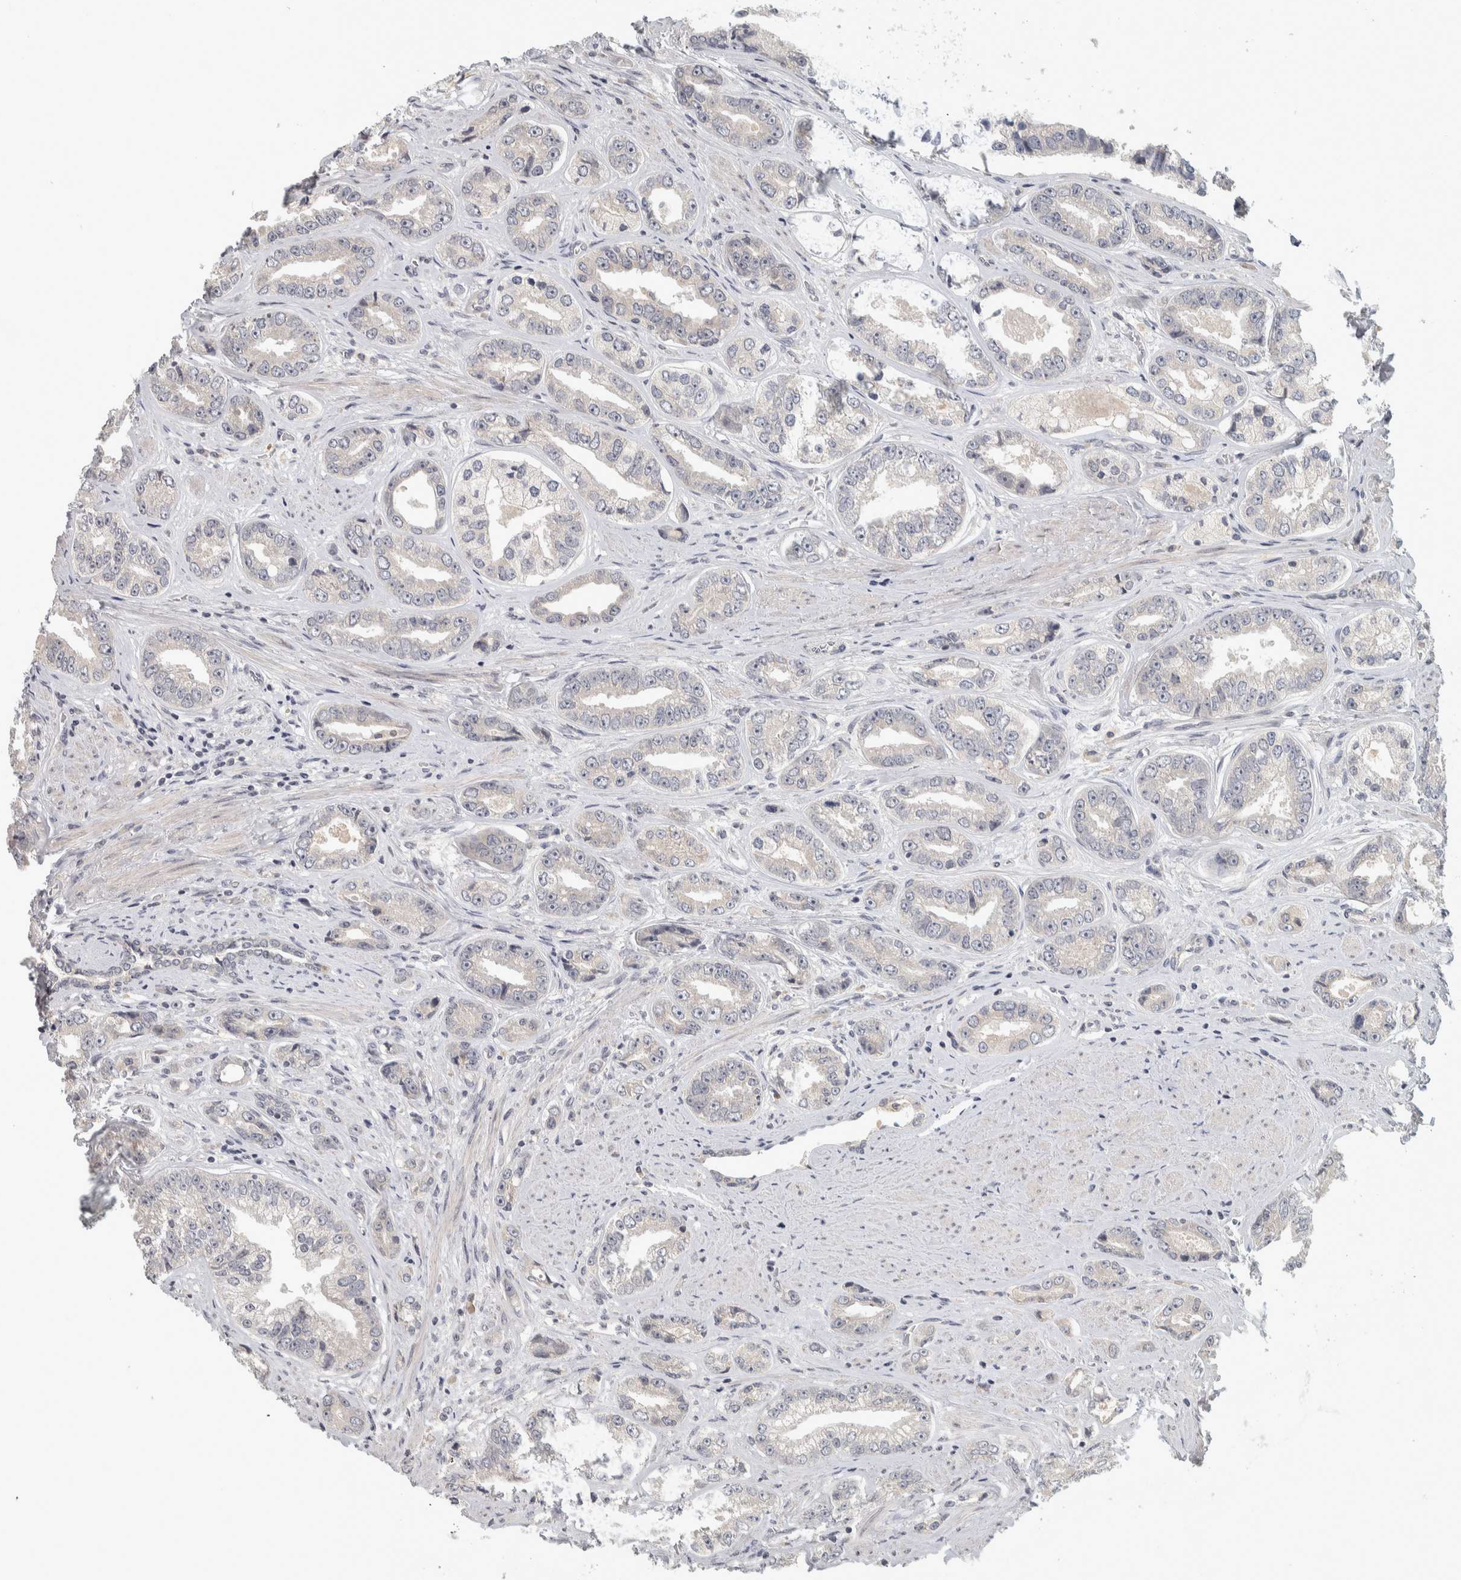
{"staining": {"intensity": "negative", "quantity": "none", "location": "none"}, "tissue": "prostate cancer", "cell_type": "Tumor cells", "image_type": "cancer", "snomed": [{"axis": "morphology", "description": "Adenocarcinoma, High grade"}, {"axis": "topography", "description": "Prostate"}], "caption": "Human high-grade adenocarcinoma (prostate) stained for a protein using immunohistochemistry (IHC) exhibits no positivity in tumor cells.", "gene": "AFP", "patient": {"sex": "male", "age": 61}}